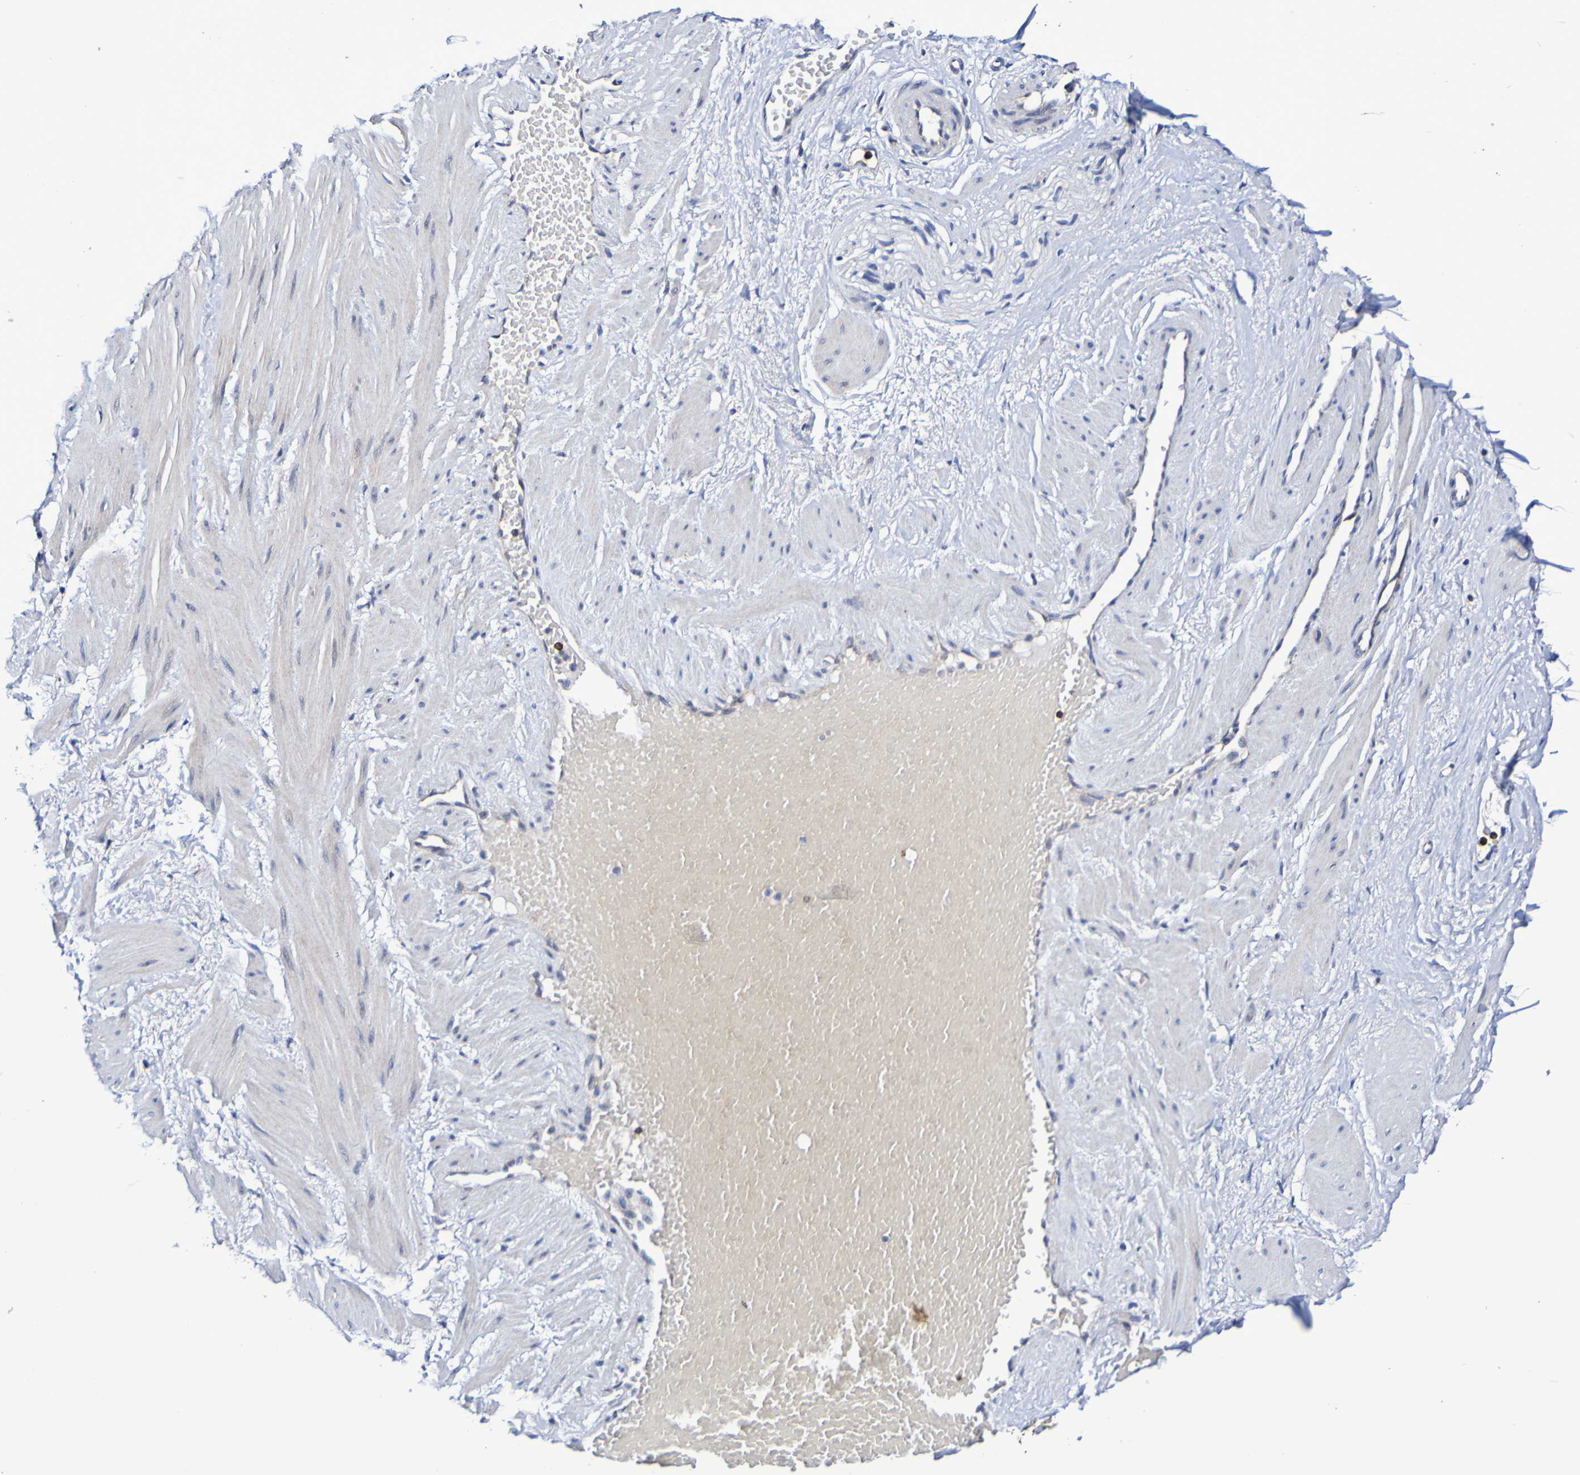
{"staining": {"intensity": "negative", "quantity": "none", "location": "none"}, "tissue": "adipose tissue", "cell_type": "Adipocytes", "image_type": "normal", "snomed": [{"axis": "morphology", "description": "Normal tissue, NOS"}, {"axis": "topography", "description": "Soft tissue"}, {"axis": "topography", "description": "Vascular tissue"}], "caption": "Protein analysis of normal adipose tissue shows no significant expression in adipocytes. The staining is performed using DAB (3,3'-diaminobenzidine) brown chromogen with nuclei counter-stained in using hematoxylin.", "gene": "GJB1", "patient": {"sex": "female", "age": 35}}